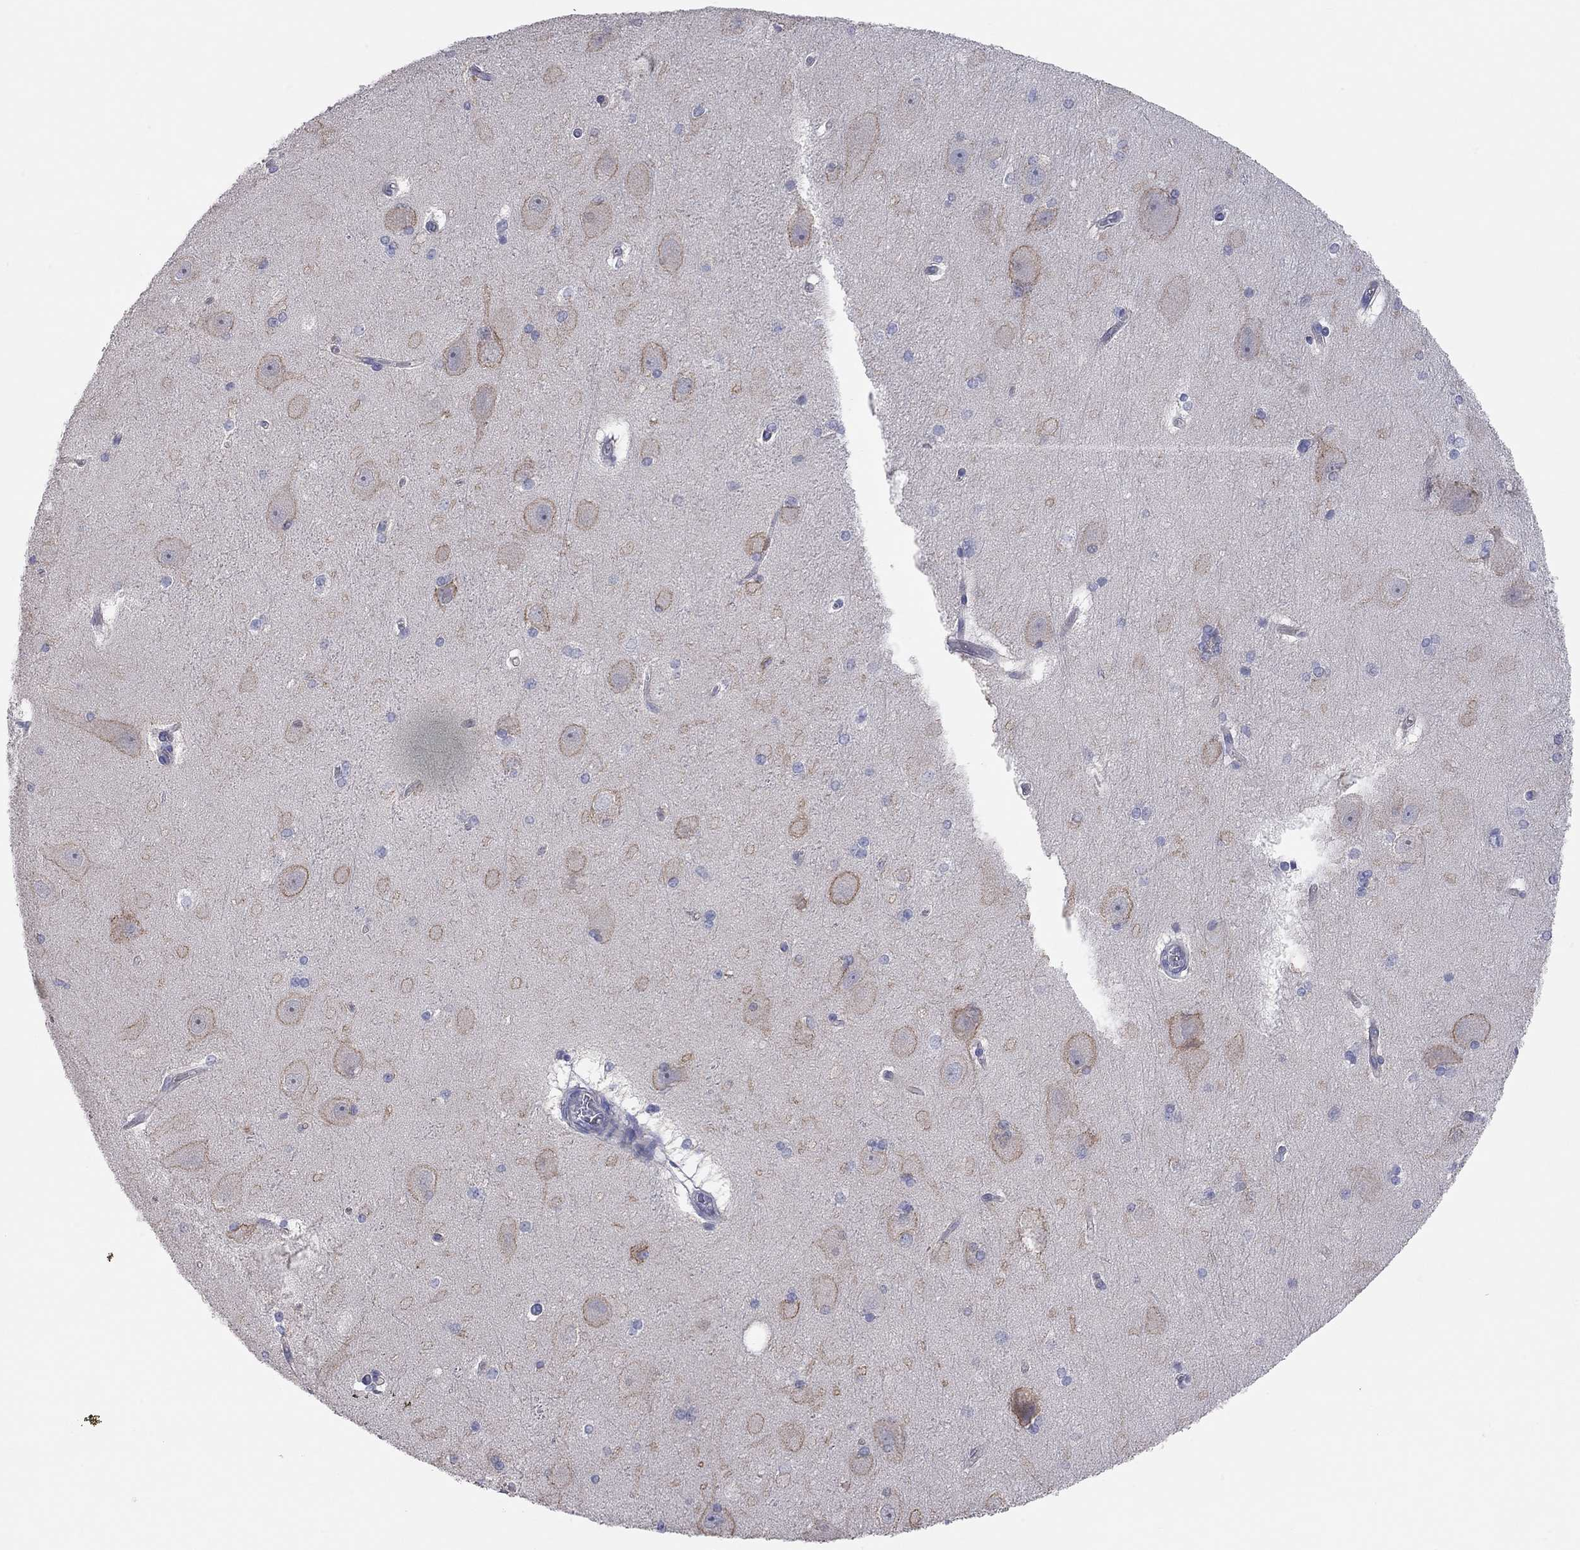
{"staining": {"intensity": "negative", "quantity": "none", "location": "none"}, "tissue": "hippocampus", "cell_type": "Glial cells", "image_type": "normal", "snomed": [{"axis": "morphology", "description": "Normal tissue, NOS"}, {"axis": "topography", "description": "Cerebral cortex"}, {"axis": "topography", "description": "Hippocampus"}], "caption": "Micrograph shows no significant protein expression in glial cells of normal hippocampus.", "gene": "KCNB1", "patient": {"sex": "female", "age": 19}}